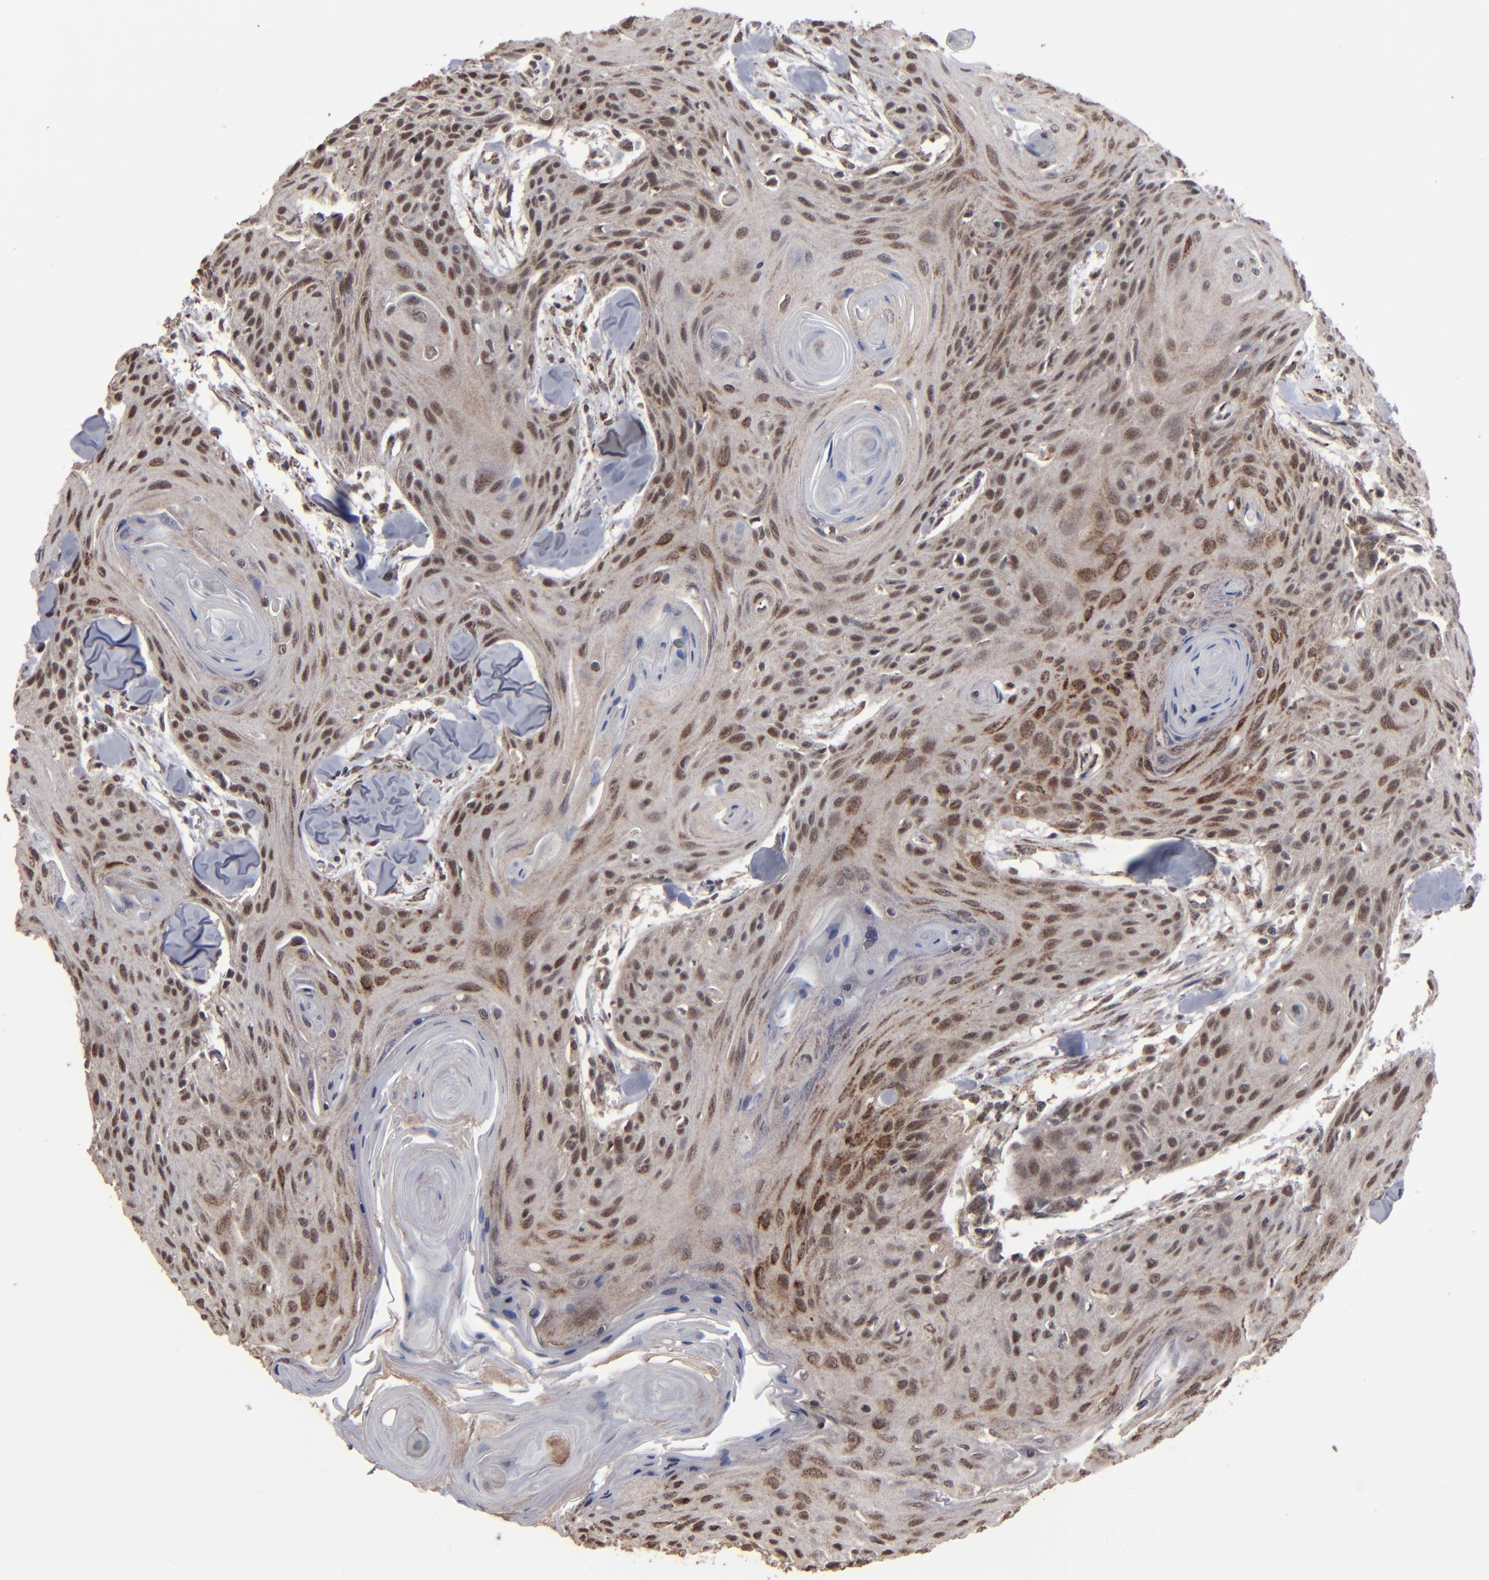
{"staining": {"intensity": "moderate", "quantity": ">75%", "location": "nuclear"}, "tissue": "head and neck cancer", "cell_type": "Tumor cells", "image_type": "cancer", "snomed": [{"axis": "morphology", "description": "Squamous cell carcinoma, NOS"}, {"axis": "morphology", "description": "Squamous cell carcinoma, metastatic, NOS"}, {"axis": "topography", "description": "Lymph node"}, {"axis": "topography", "description": "Salivary gland"}, {"axis": "topography", "description": "Head-Neck"}], "caption": "Brown immunohistochemical staining in squamous cell carcinoma (head and neck) shows moderate nuclear positivity in approximately >75% of tumor cells.", "gene": "BNIP3", "patient": {"sex": "female", "age": 74}}